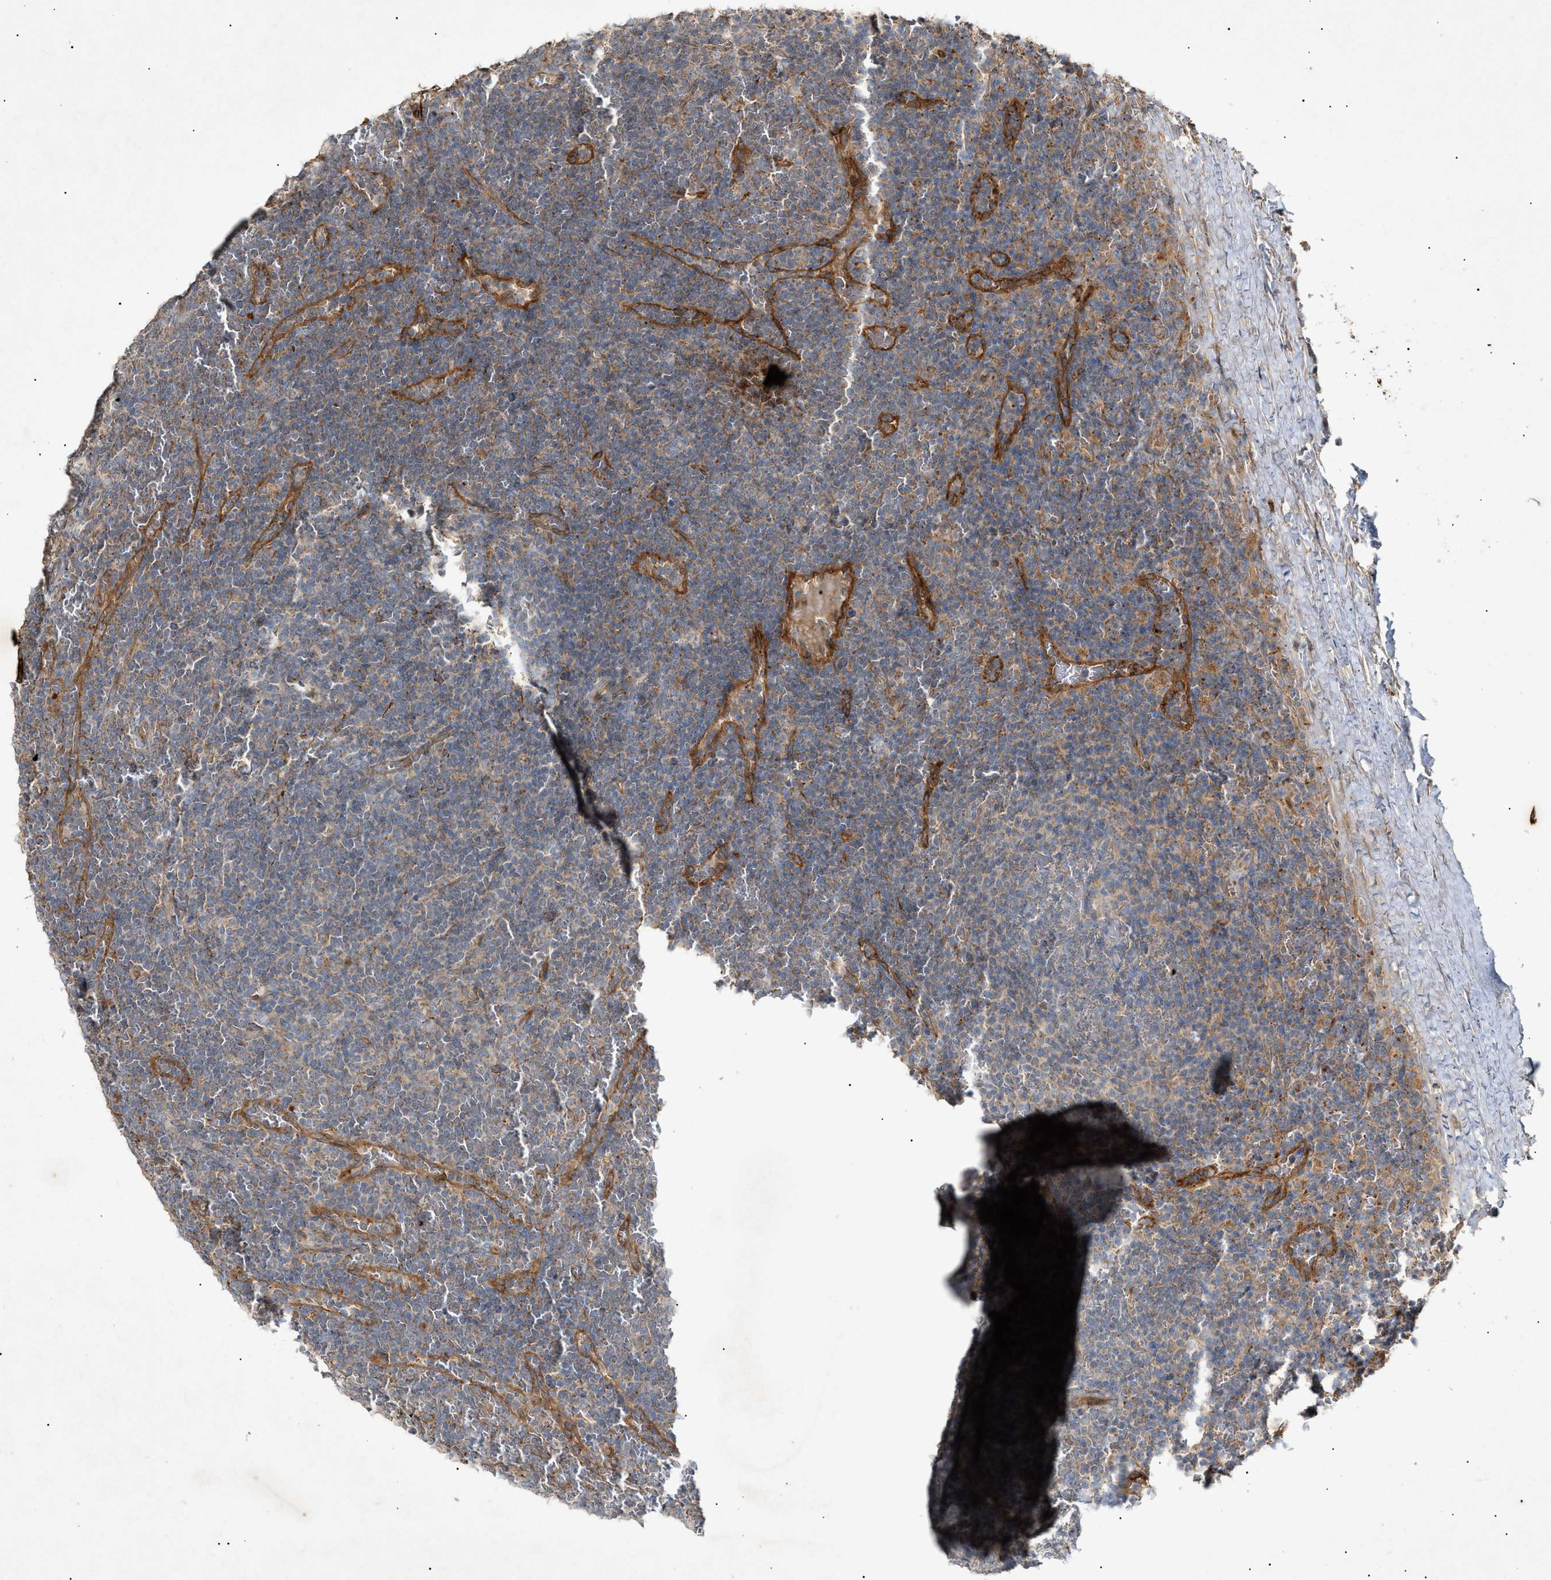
{"staining": {"intensity": "weak", "quantity": "25%-75%", "location": "cytoplasmic/membranous"}, "tissue": "lymphoma", "cell_type": "Tumor cells", "image_type": "cancer", "snomed": [{"axis": "morphology", "description": "Malignant lymphoma, non-Hodgkin's type, Low grade"}, {"axis": "topography", "description": "Spleen"}], "caption": "The photomicrograph reveals a brown stain indicating the presence of a protein in the cytoplasmic/membranous of tumor cells in low-grade malignant lymphoma, non-Hodgkin's type.", "gene": "MTCH1", "patient": {"sex": "female", "age": 50}}